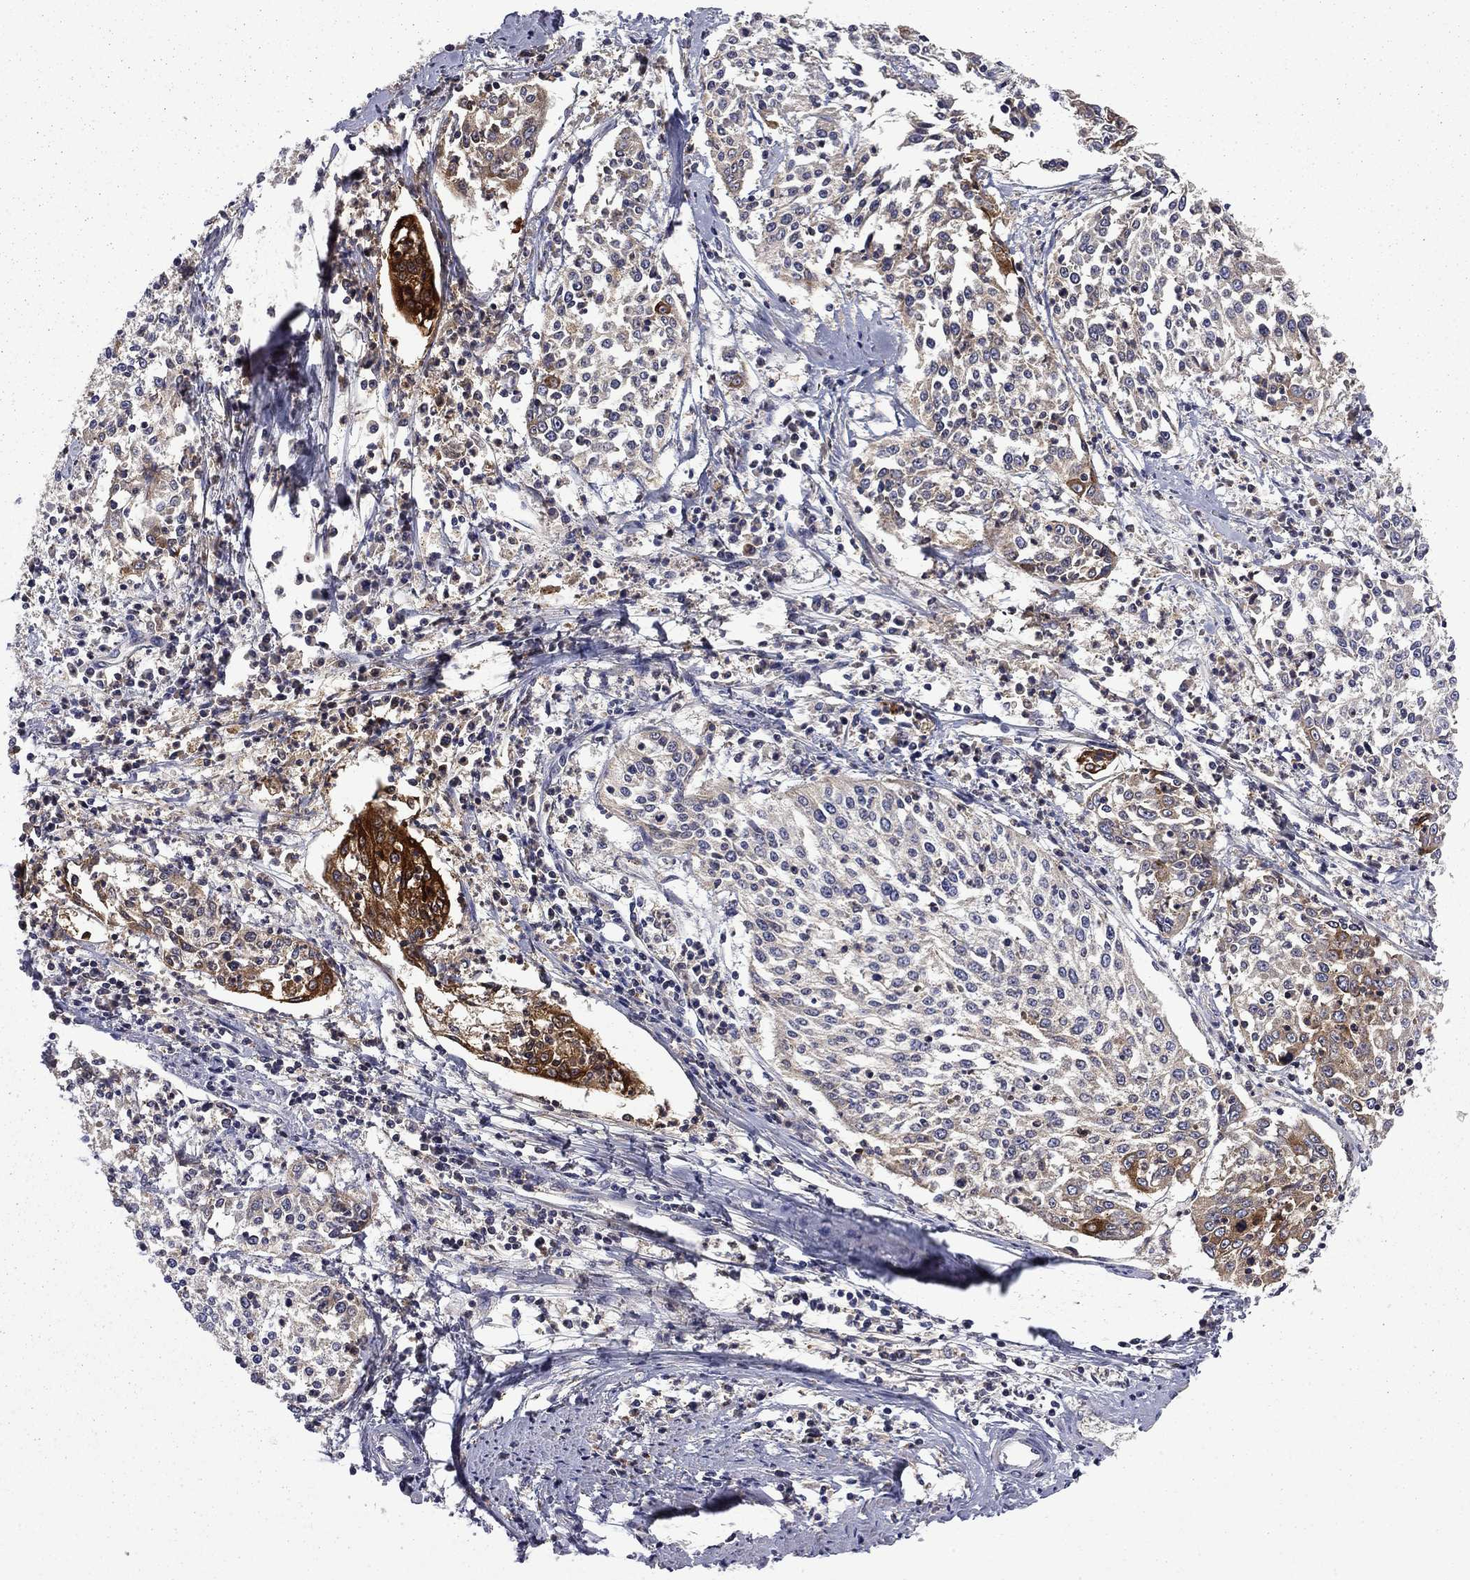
{"staining": {"intensity": "strong", "quantity": "<25%", "location": "cytoplasmic/membranous"}, "tissue": "cervical cancer", "cell_type": "Tumor cells", "image_type": "cancer", "snomed": [{"axis": "morphology", "description": "Squamous cell carcinoma, NOS"}, {"axis": "topography", "description": "Cervix"}], "caption": "Cervical squamous cell carcinoma stained for a protein displays strong cytoplasmic/membranous positivity in tumor cells. The protein of interest is stained brown, and the nuclei are stained in blue (DAB (3,3'-diaminobenzidine) IHC with brightfield microscopy, high magnification).", "gene": "CEACAM7", "patient": {"sex": "female", "age": 41}}